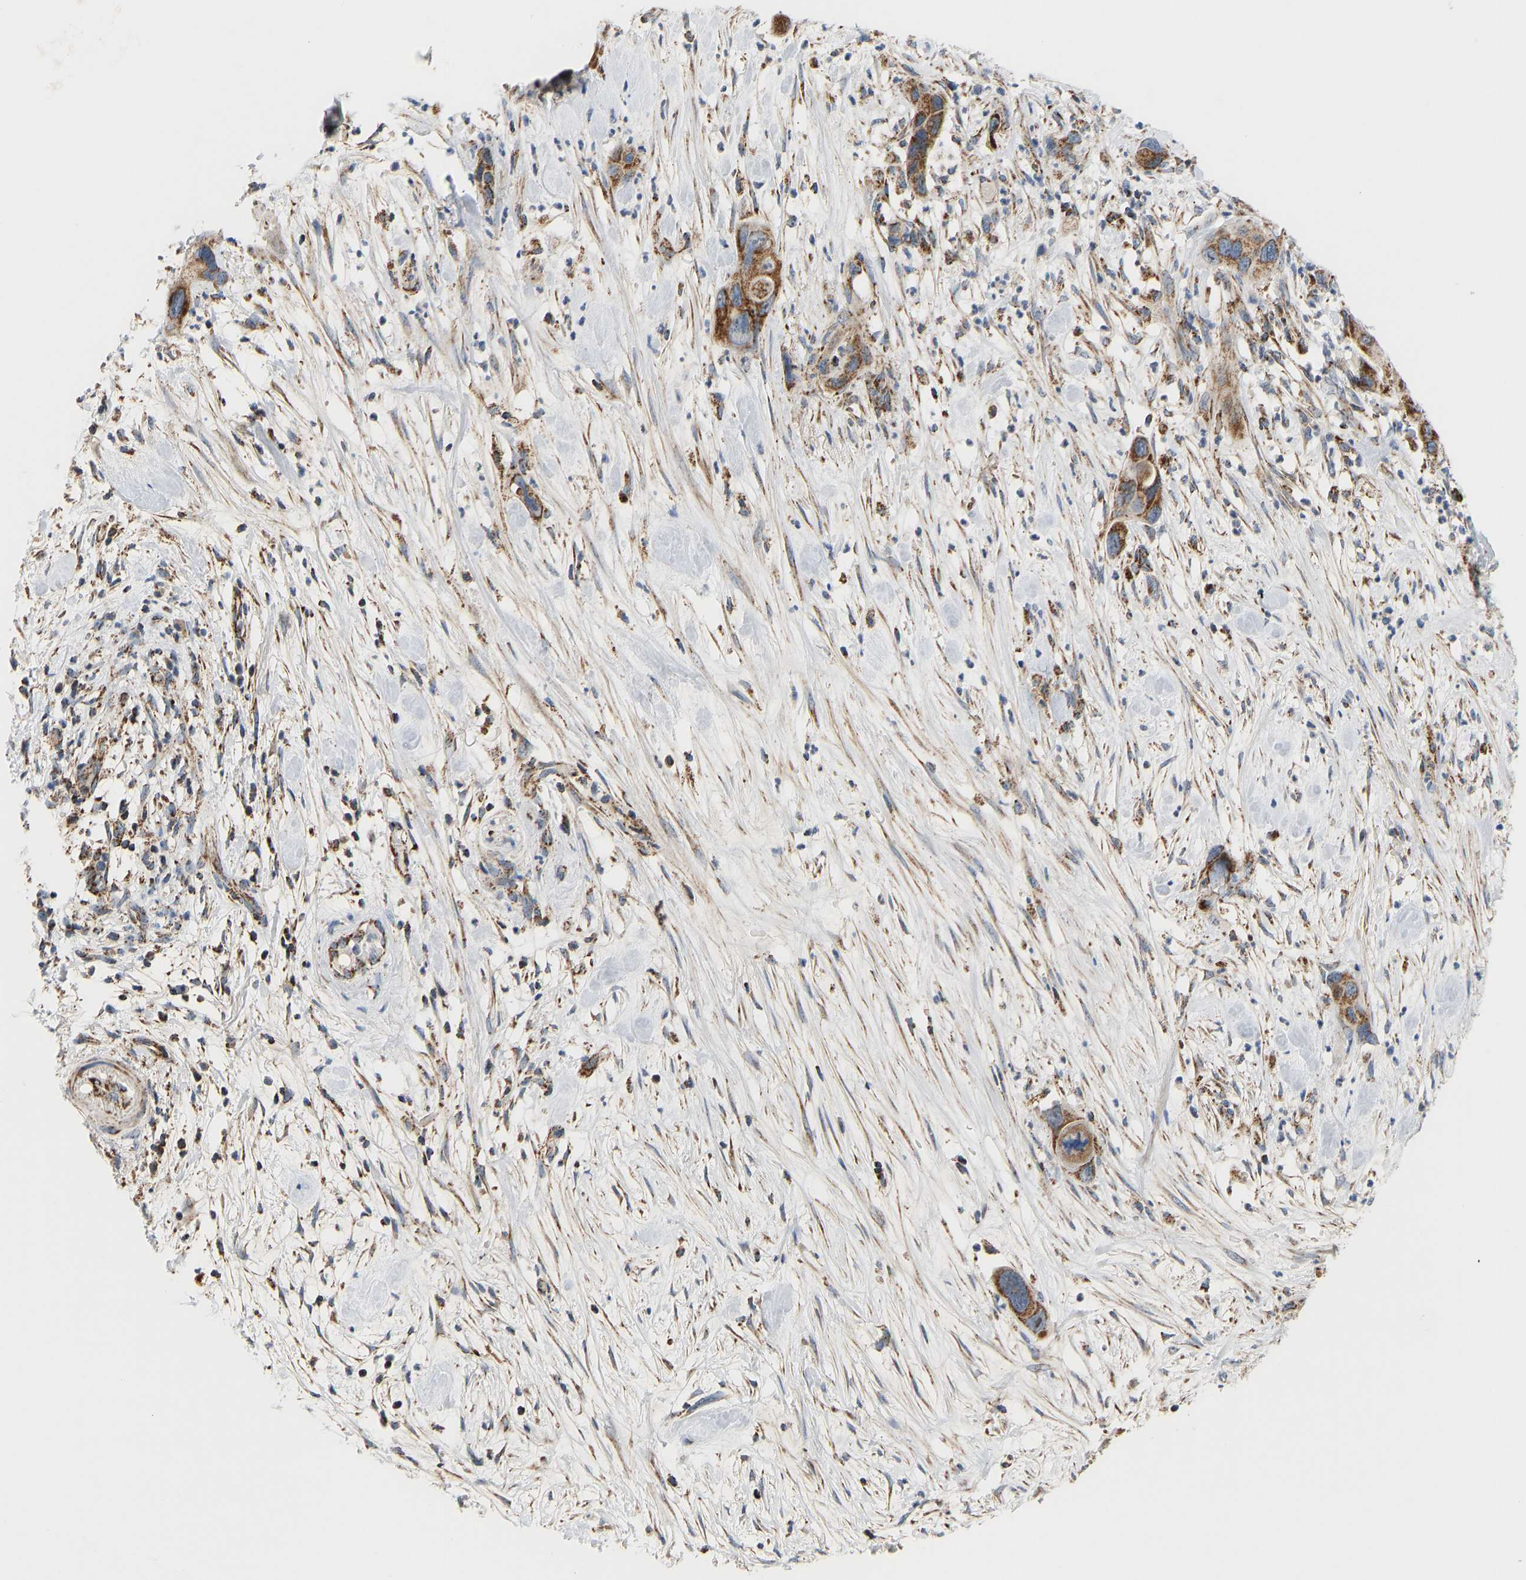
{"staining": {"intensity": "moderate", "quantity": ">75%", "location": "cytoplasmic/membranous"}, "tissue": "pancreatic cancer", "cell_type": "Tumor cells", "image_type": "cancer", "snomed": [{"axis": "morphology", "description": "Adenocarcinoma, NOS"}, {"axis": "topography", "description": "Pancreas"}], "caption": "This image reveals immunohistochemistry staining of adenocarcinoma (pancreatic), with medium moderate cytoplasmic/membranous staining in approximately >75% of tumor cells.", "gene": "GPSM2", "patient": {"sex": "female", "age": 71}}